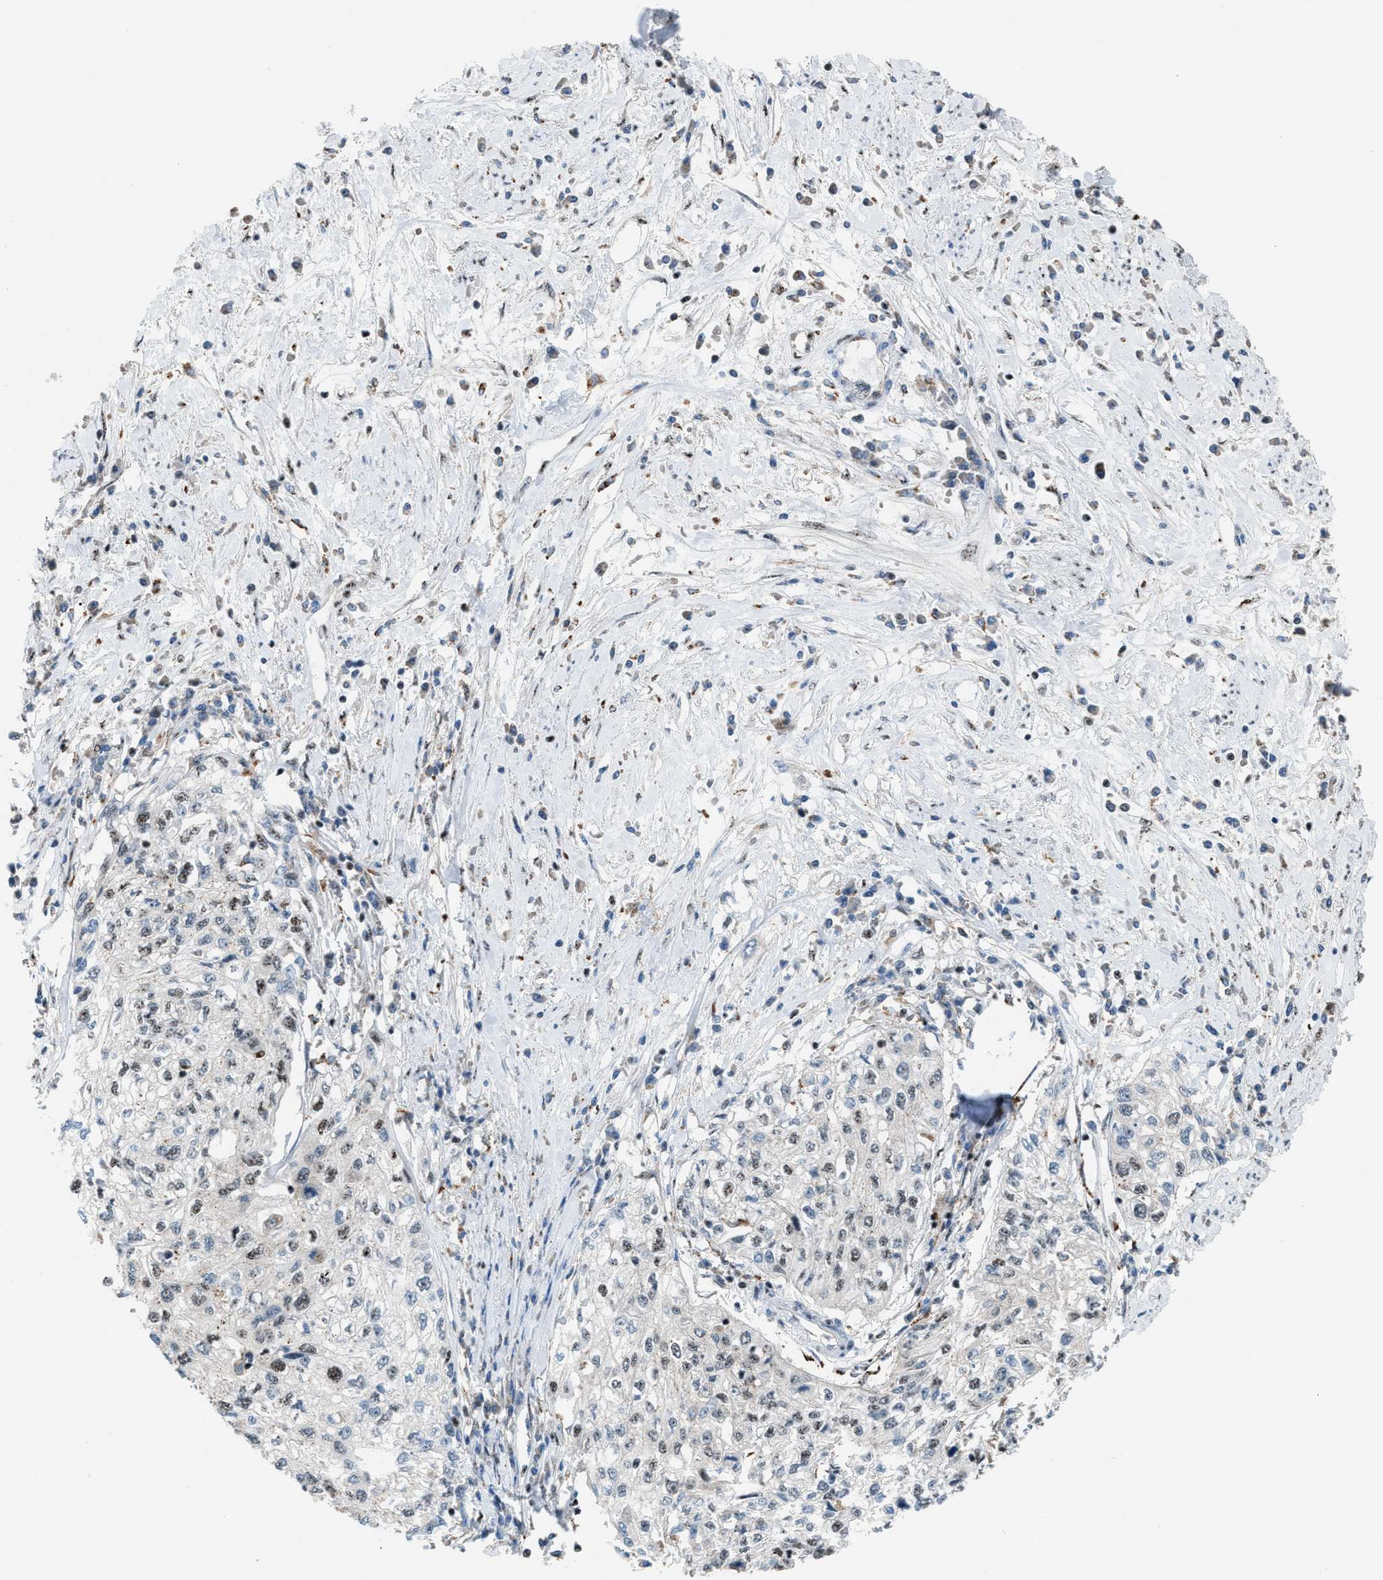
{"staining": {"intensity": "moderate", "quantity": "25%-75%", "location": "nuclear"}, "tissue": "cervical cancer", "cell_type": "Tumor cells", "image_type": "cancer", "snomed": [{"axis": "morphology", "description": "Squamous cell carcinoma, NOS"}, {"axis": "topography", "description": "Cervix"}], "caption": "Protein staining by IHC shows moderate nuclear staining in about 25%-75% of tumor cells in cervical cancer. (DAB (3,3'-diaminobenzidine) IHC, brown staining for protein, blue staining for nuclei).", "gene": "CENPP", "patient": {"sex": "female", "age": 57}}